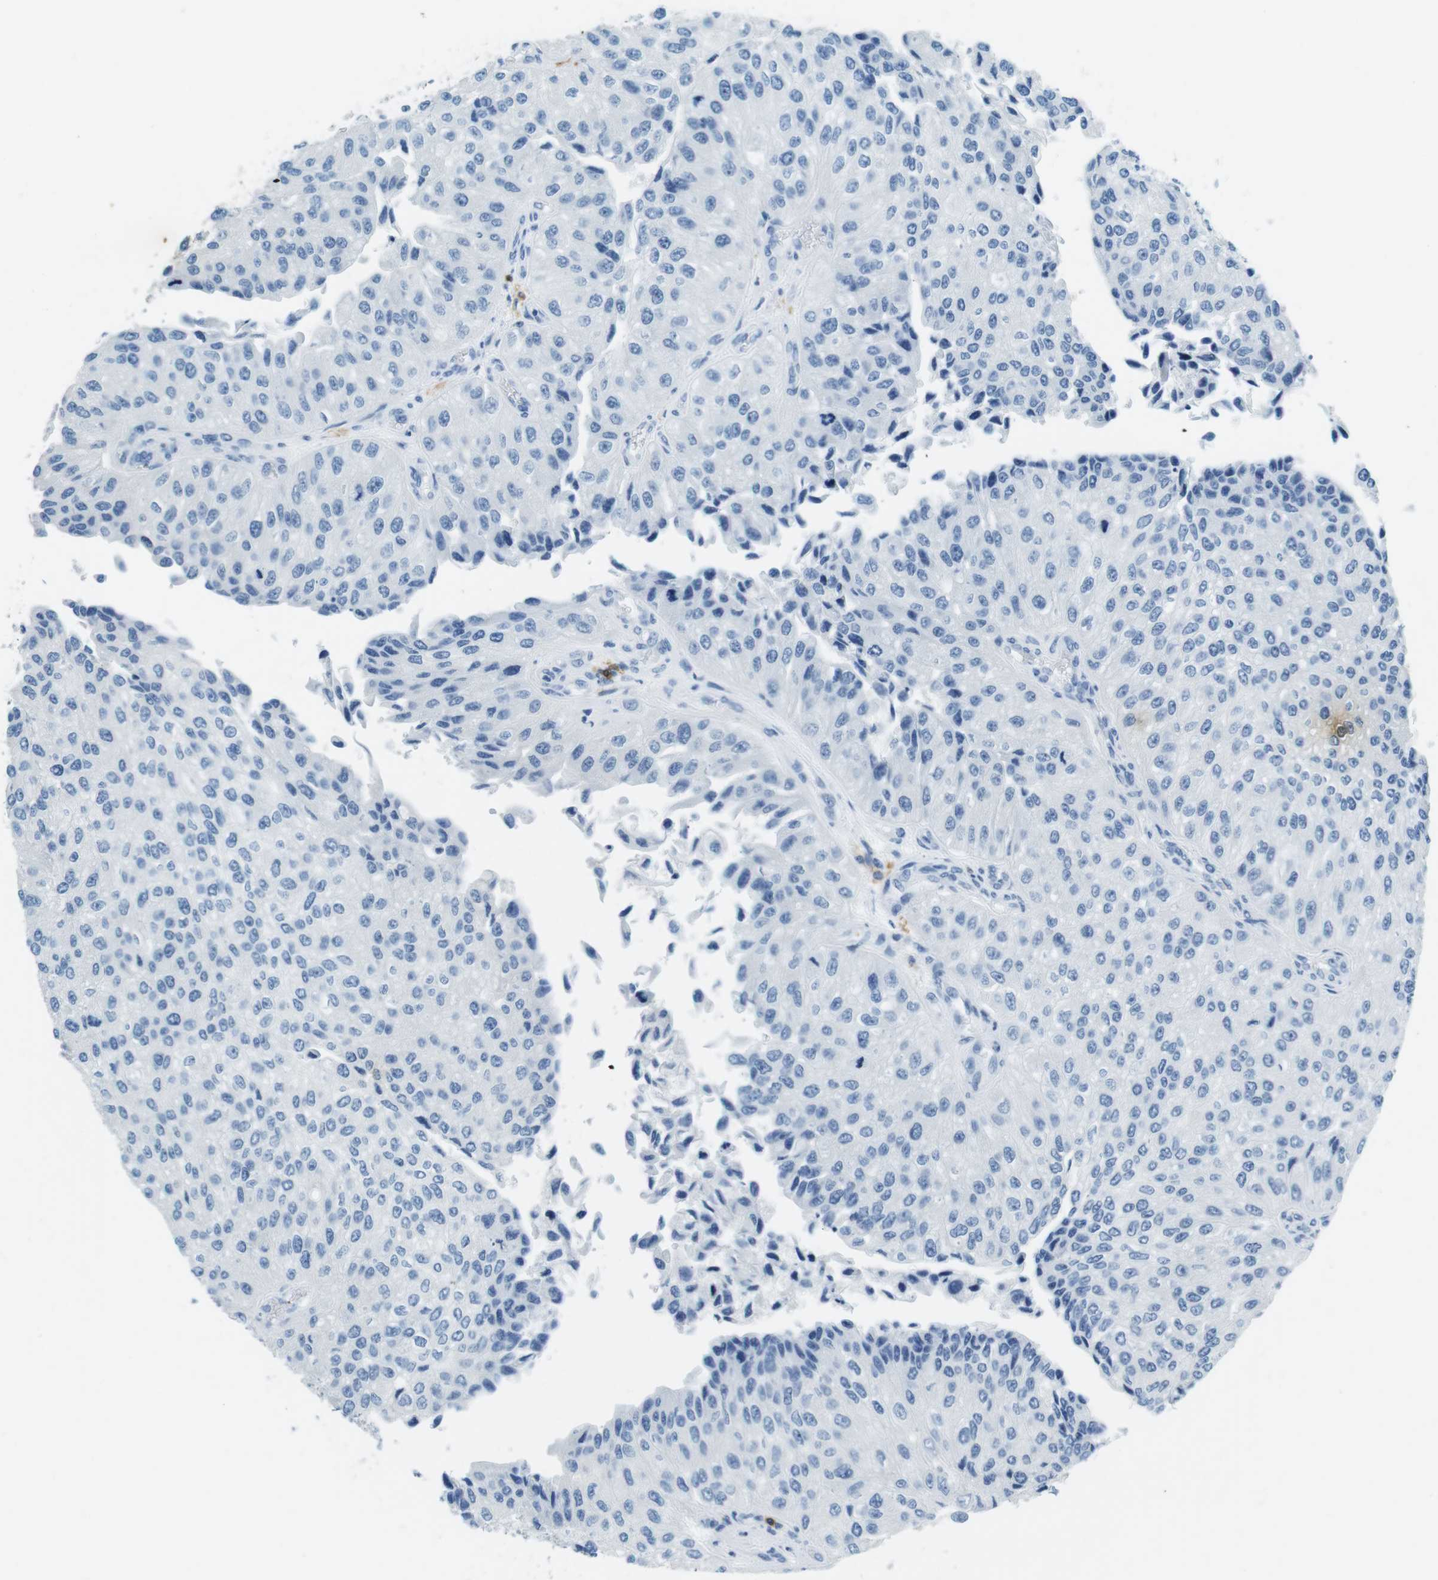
{"staining": {"intensity": "negative", "quantity": "none", "location": "none"}, "tissue": "urothelial cancer", "cell_type": "Tumor cells", "image_type": "cancer", "snomed": [{"axis": "morphology", "description": "Urothelial carcinoma, High grade"}, {"axis": "topography", "description": "Kidney"}, {"axis": "topography", "description": "Urinary bladder"}], "caption": "The IHC micrograph has no significant positivity in tumor cells of urothelial carcinoma (high-grade) tissue.", "gene": "LAT", "patient": {"sex": "male", "age": 77}}